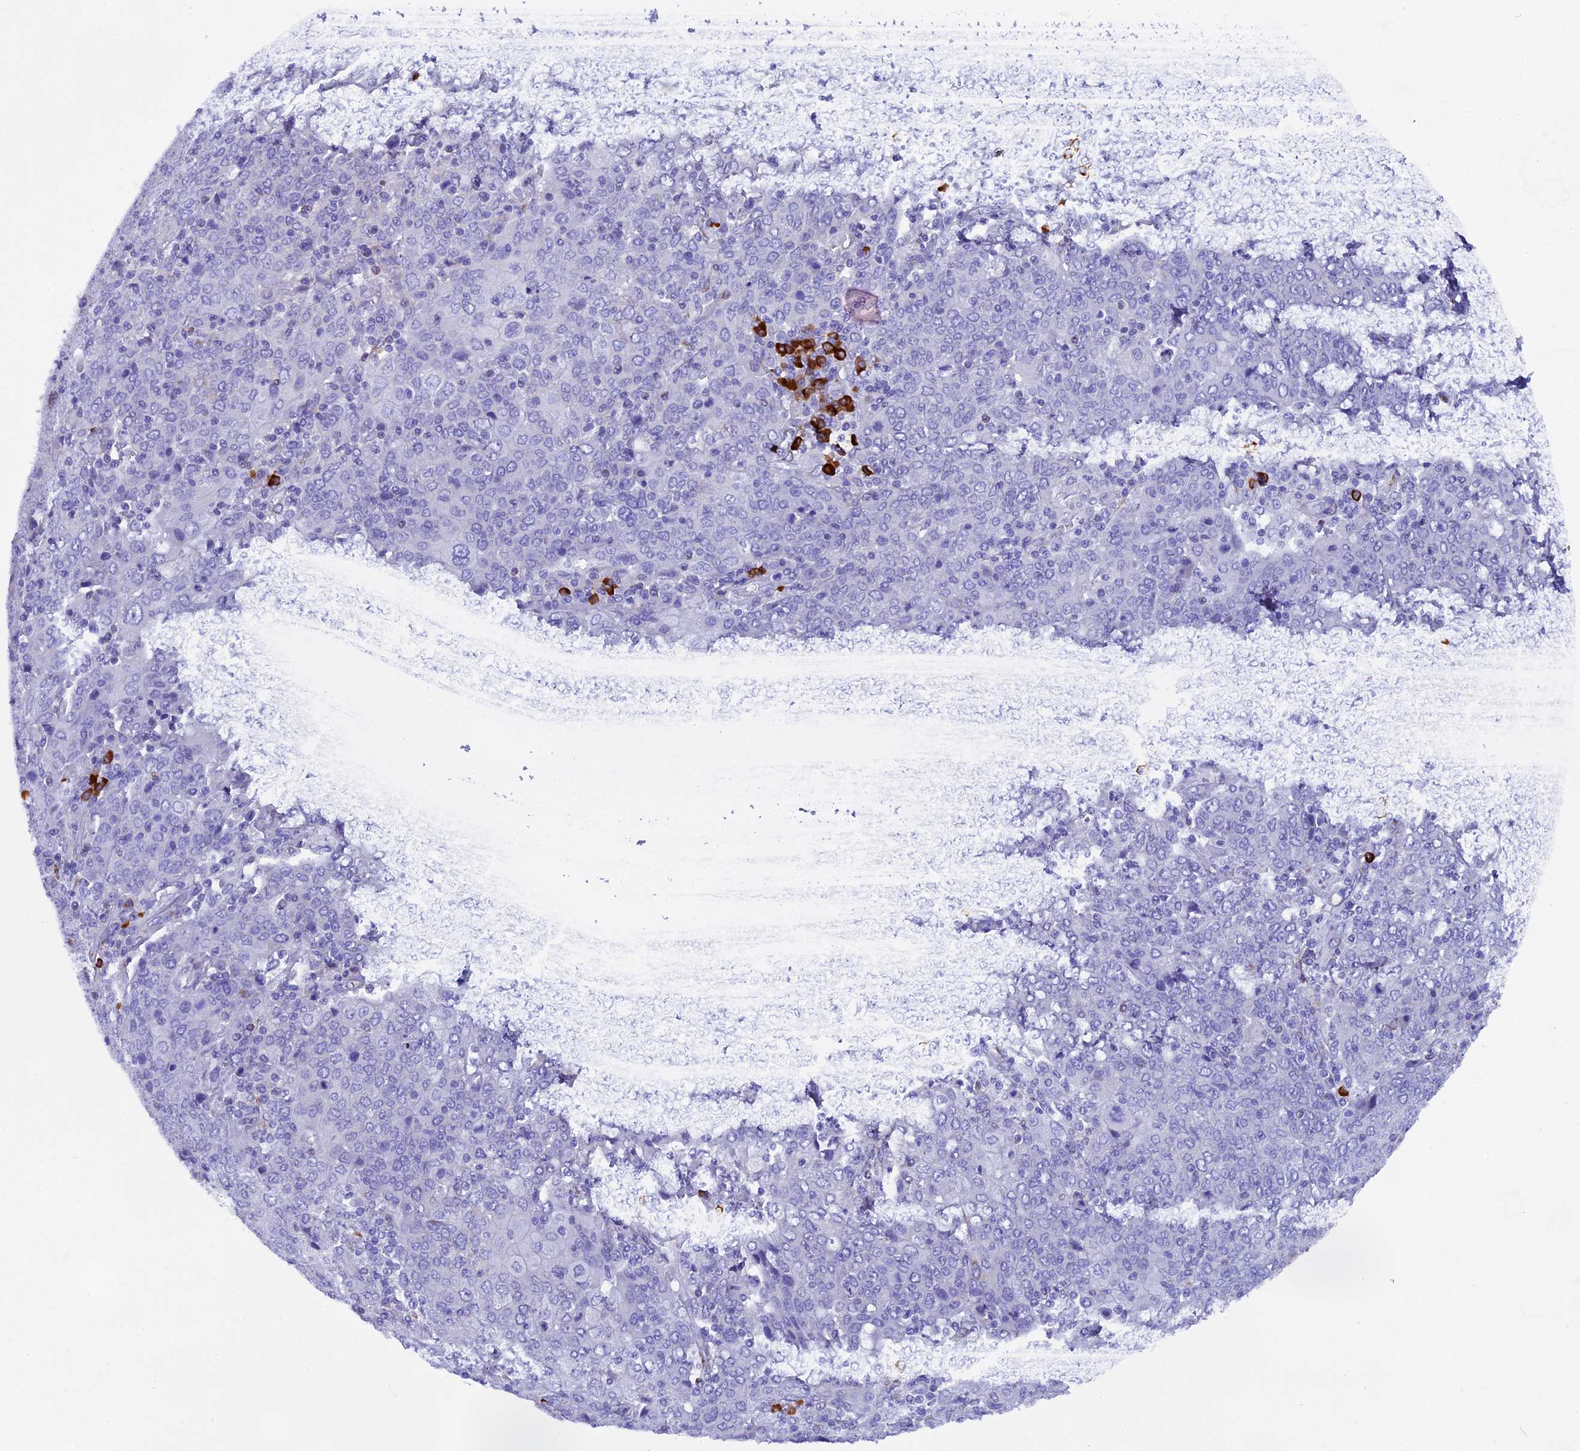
{"staining": {"intensity": "negative", "quantity": "none", "location": "none"}, "tissue": "cervical cancer", "cell_type": "Tumor cells", "image_type": "cancer", "snomed": [{"axis": "morphology", "description": "Squamous cell carcinoma, NOS"}, {"axis": "topography", "description": "Cervix"}], "caption": "The image shows no staining of tumor cells in squamous cell carcinoma (cervical).", "gene": "FKBP11", "patient": {"sex": "female", "age": 67}}